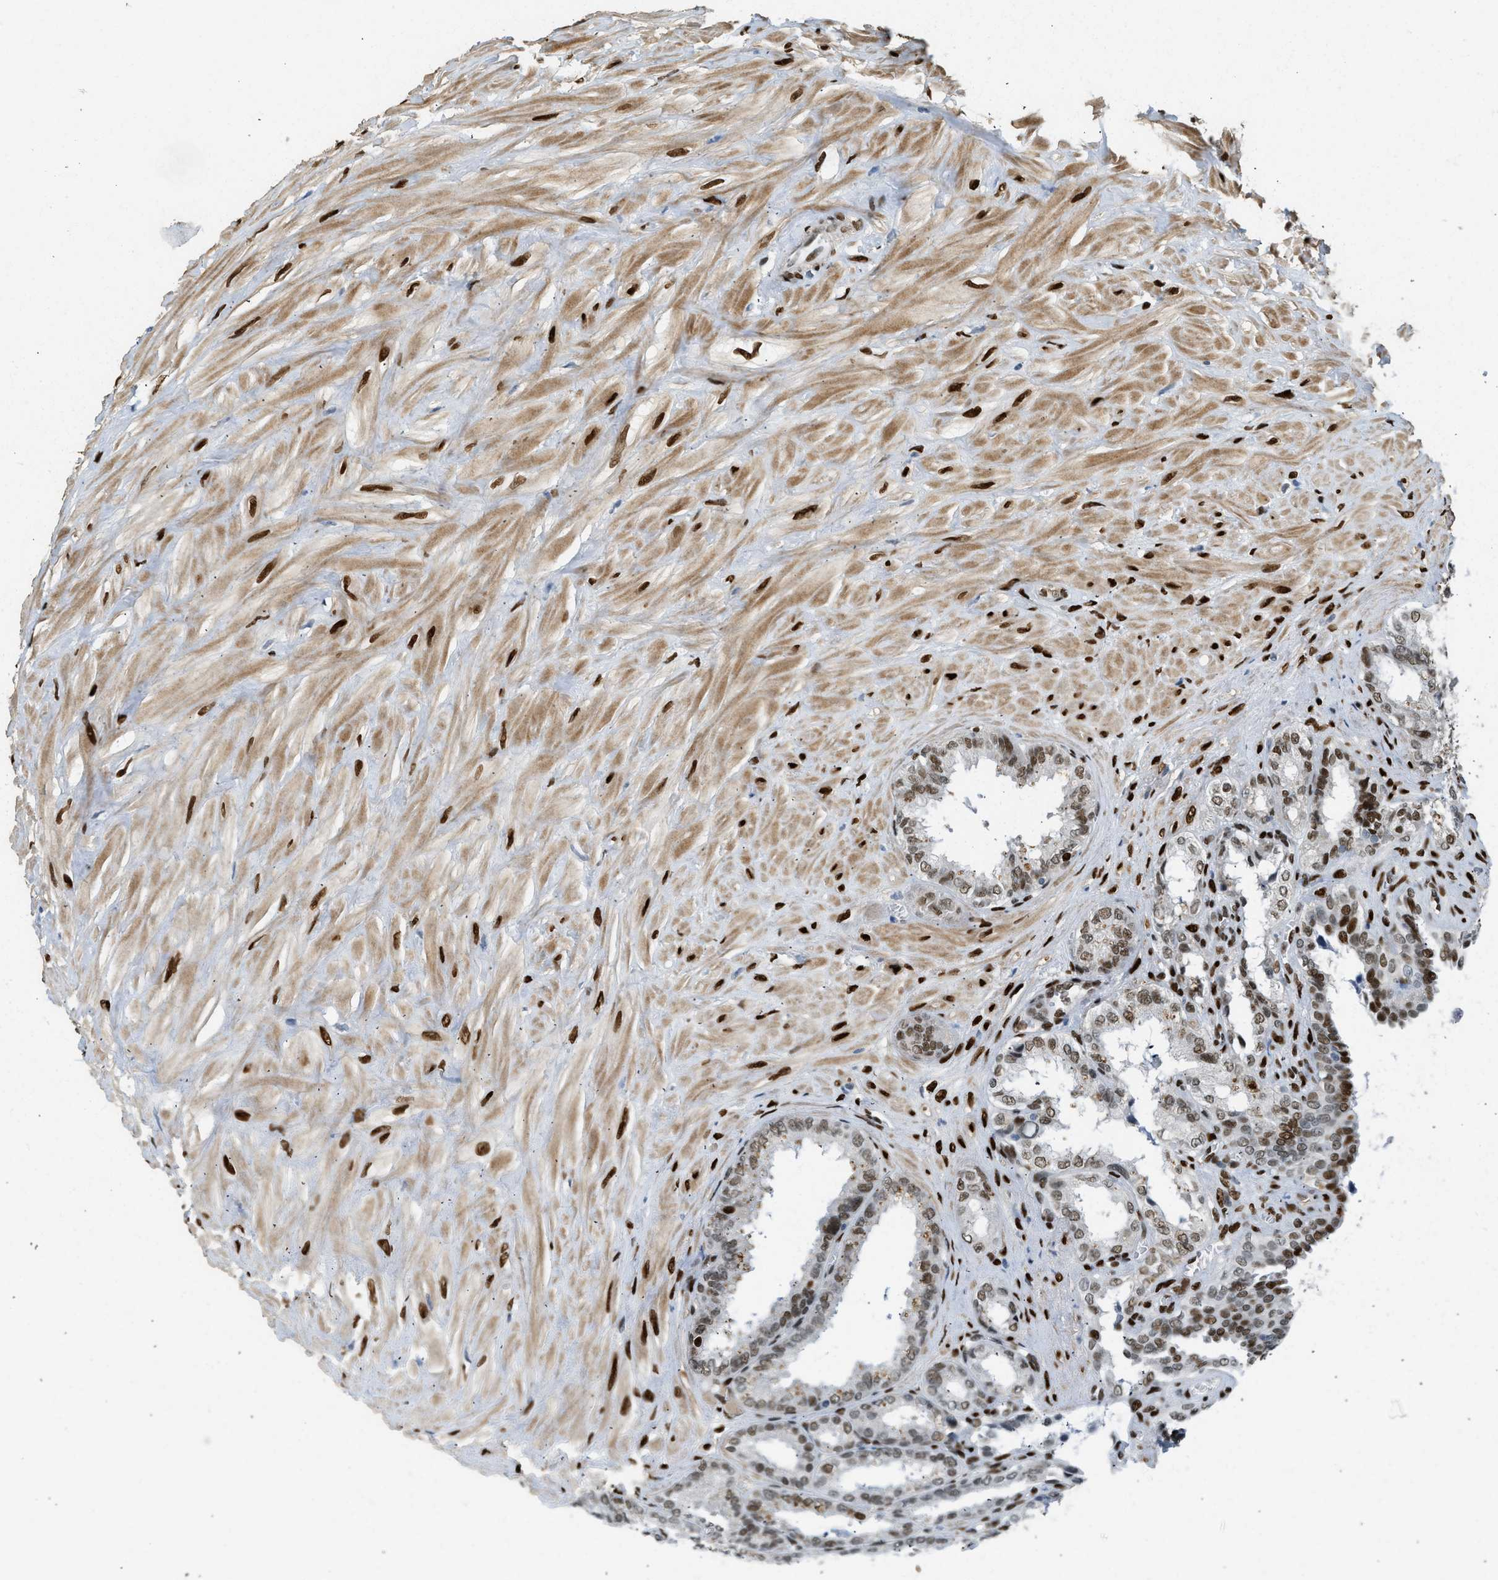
{"staining": {"intensity": "moderate", "quantity": "25%-75%", "location": "nuclear"}, "tissue": "seminal vesicle", "cell_type": "Glandular cells", "image_type": "normal", "snomed": [{"axis": "morphology", "description": "Normal tissue, NOS"}, {"axis": "topography", "description": "Seminal veicle"}], "caption": "Seminal vesicle stained with immunohistochemistry (IHC) reveals moderate nuclear positivity in about 25%-75% of glandular cells. (DAB = brown stain, brightfield microscopy at high magnification).", "gene": "ZBTB20", "patient": {"sex": "male", "age": 64}}